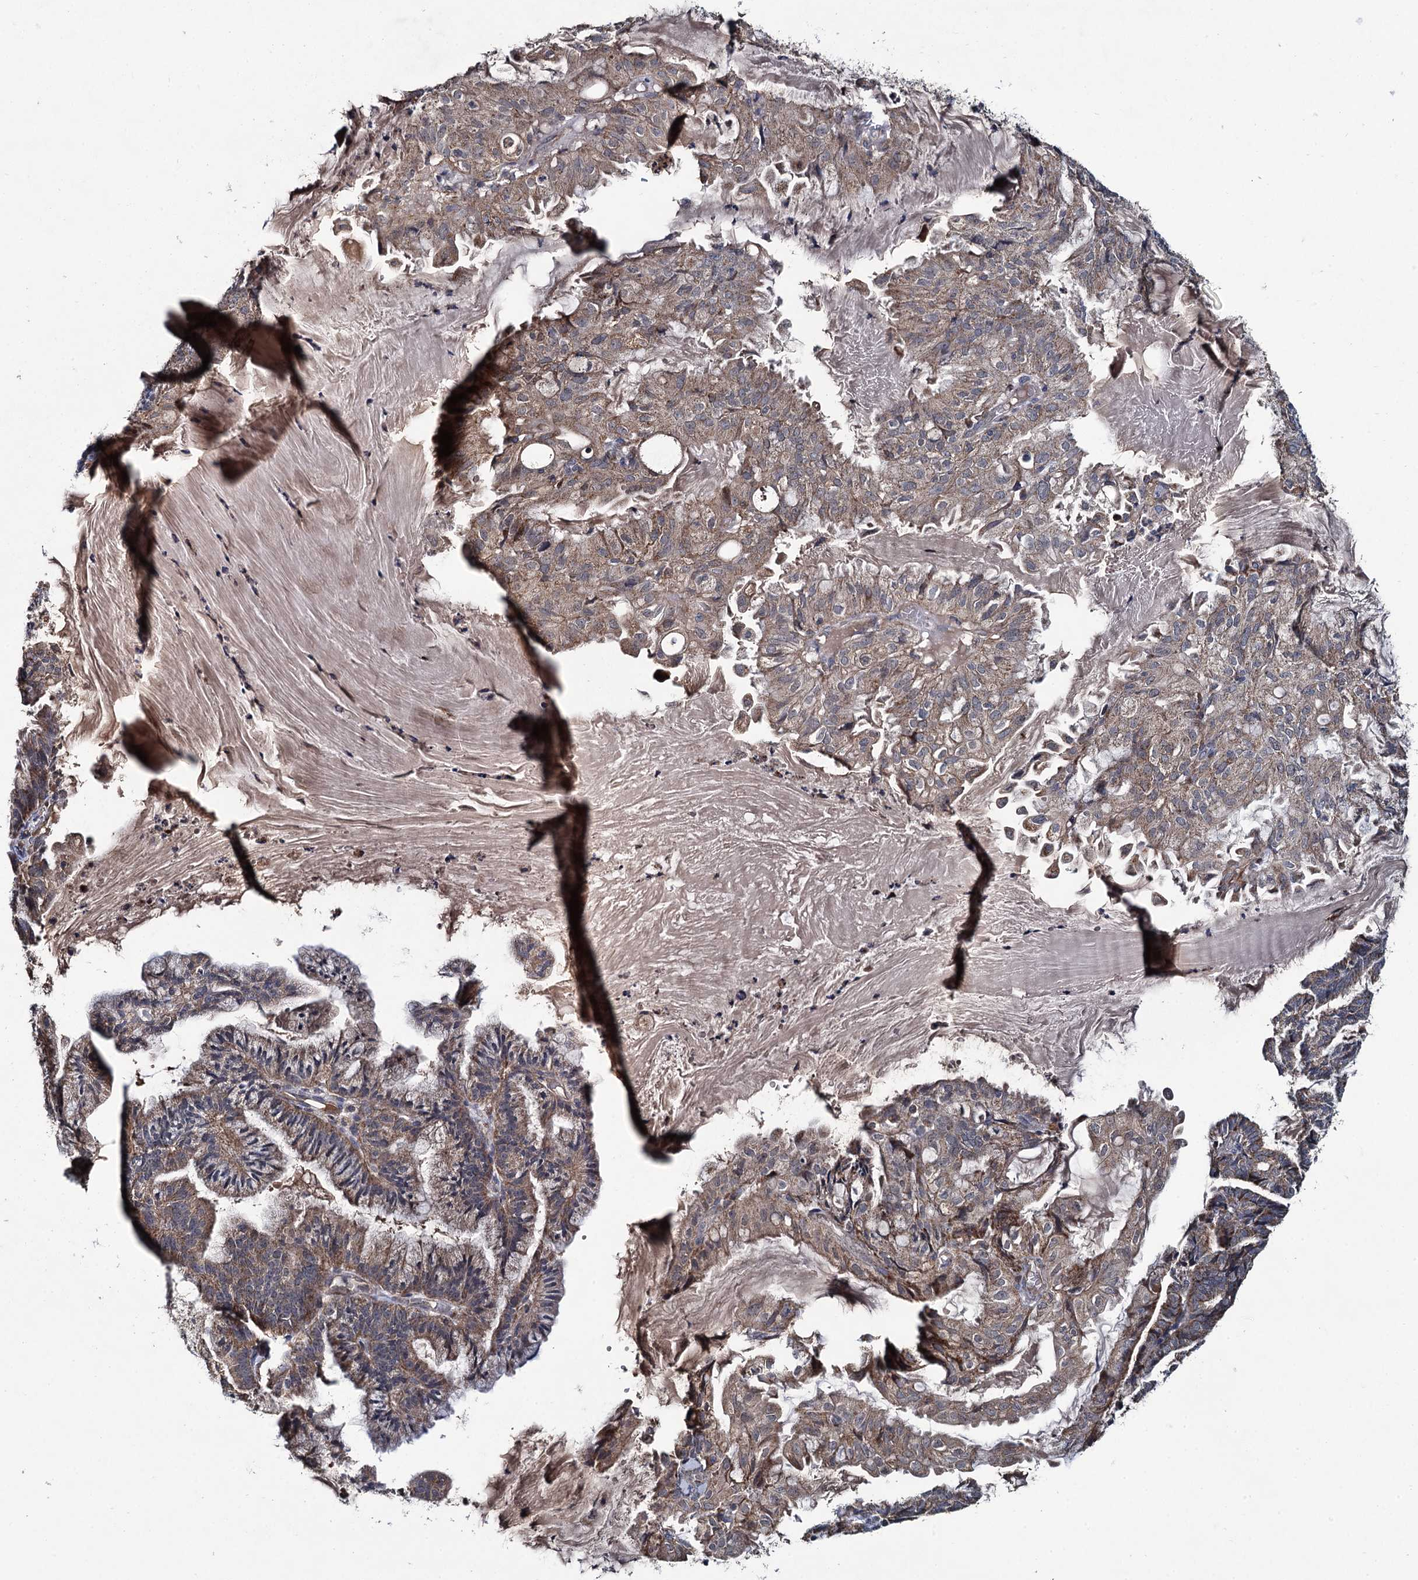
{"staining": {"intensity": "moderate", "quantity": ">75%", "location": "cytoplasmic/membranous"}, "tissue": "endometrial cancer", "cell_type": "Tumor cells", "image_type": "cancer", "snomed": [{"axis": "morphology", "description": "Adenocarcinoma, NOS"}, {"axis": "topography", "description": "Endometrium"}], "caption": "A micrograph showing moderate cytoplasmic/membranous staining in about >75% of tumor cells in endometrial cancer, as visualized by brown immunohistochemical staining.", "gene": "METTL4", "patient": {"sex": "female", "age": 86}}